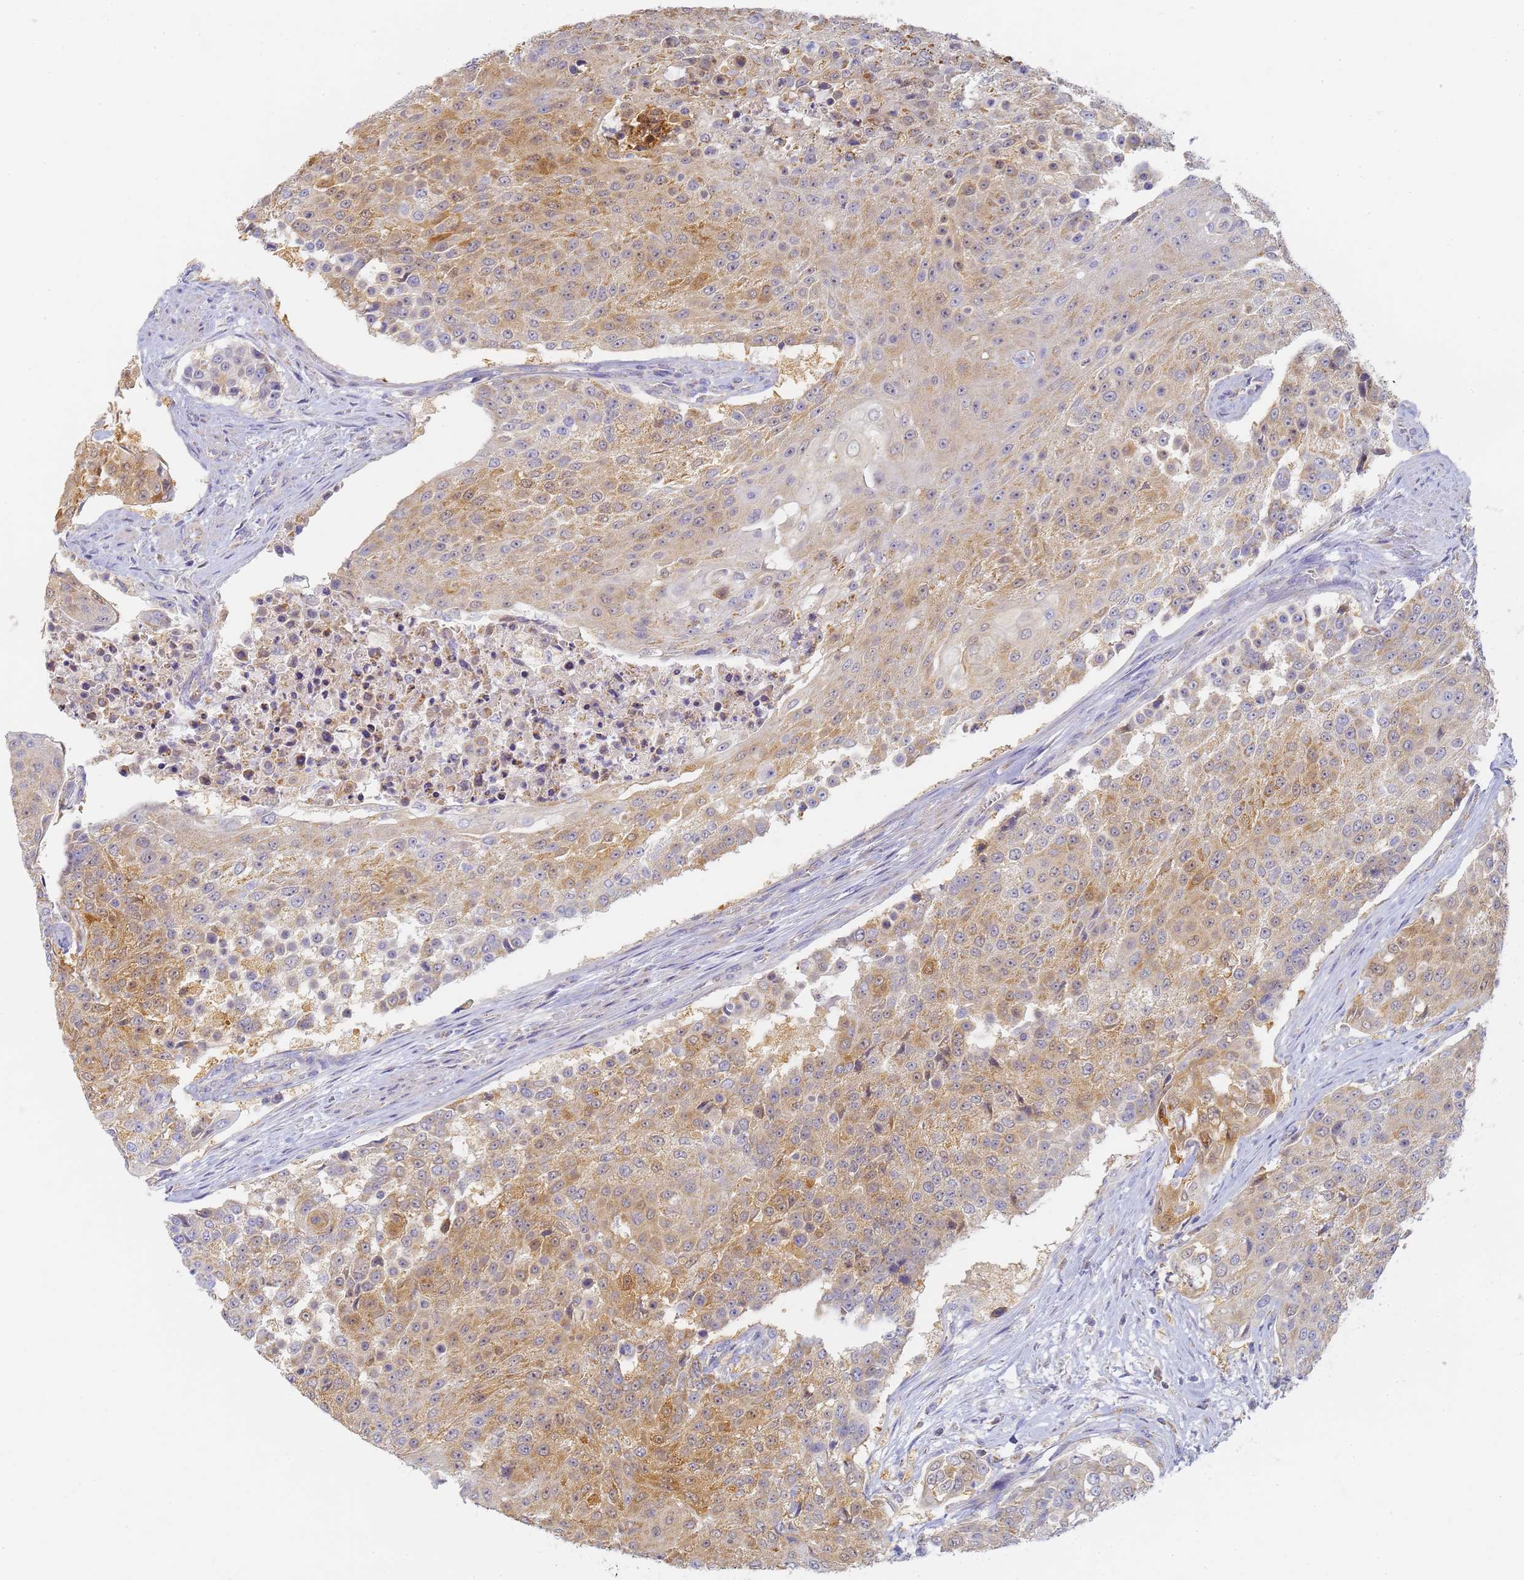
{"staining": {"intensity": "moderate", "quantity": ">75%", "location": "cytoplasmic/membranous"}, "tissue": "urothelial cancer", "cell_type": "Tumor cells", "image_type": "cancer", "snomed": [{"axis": "morphology", "description": "Urothelial carcinoma, High grade"}, {"axis": "topography", "description": "Urinary bladder"}], "caption": "Immunohistochemistry (IHC) histopathology image of urothelial cancer stained for a protein (brown), which demonstrates medium levels of moderate cytoplasmic/membranous expression in approximately >75% of tumor cells.", "gene": "UTP23", "patient": {"sex": "female", "age": 63}}